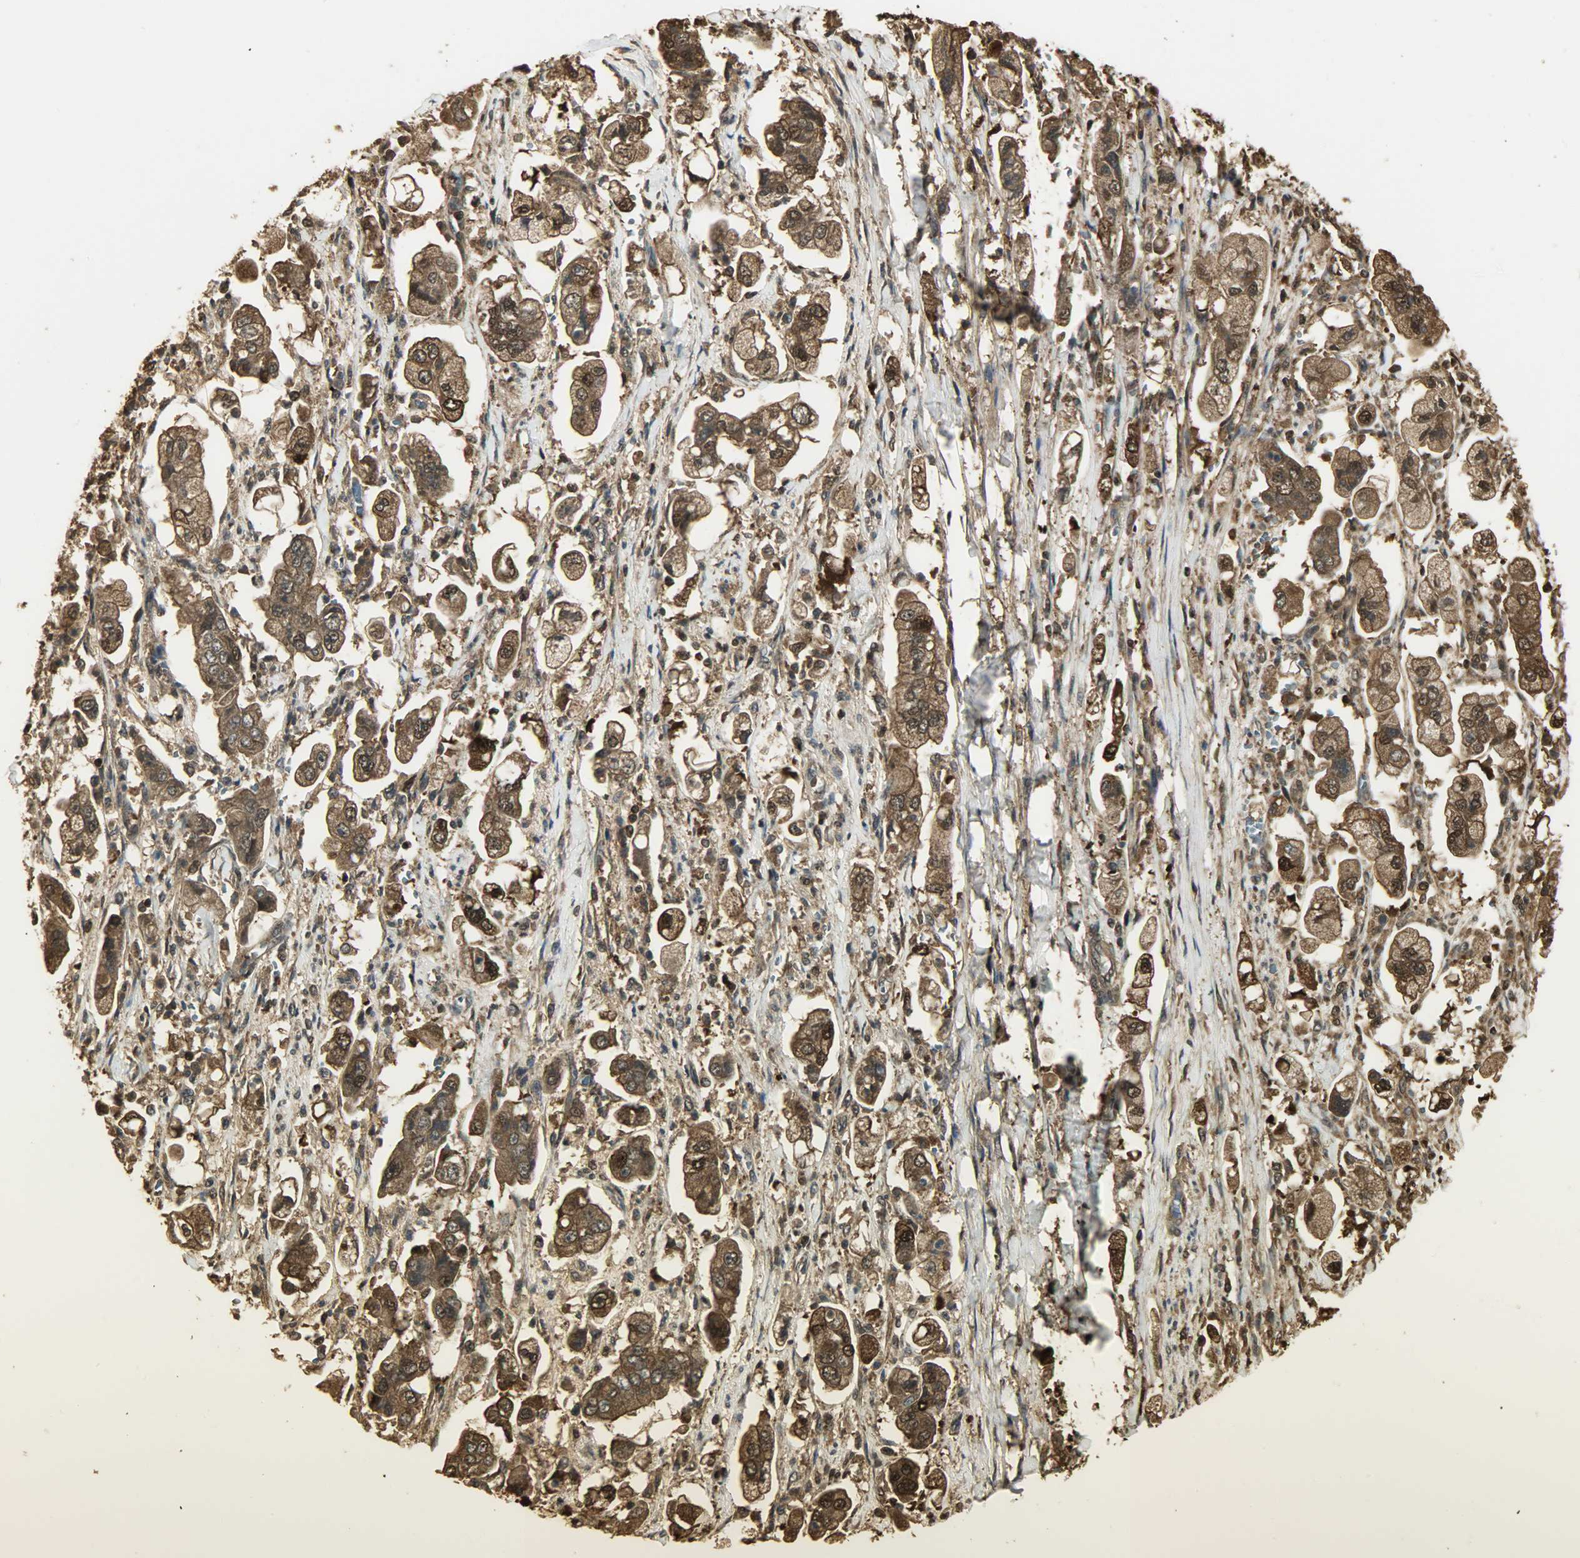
{"staining": {"intensity": "strong", "quantity": ">75%", "location": "cytoplasmic/membranous,nuclear"}, "tissue": "stomach cancer", "cell_type": "Tumor cells", "image_type": "cancer", "snomed": [{"axis": "morphology", "description": "Adenocarcinoma, NOS"}, {"axis": "topography", "description": "Stomach"}], "caption": "Immunohistochemical staining of stomach cancer shows strong cytoplasmic/membranous and nuclear protein expression in approximately >75% of tumor cells.", "gene": "YWHAZ", "patient": {"sex": "male", "age": 62}}